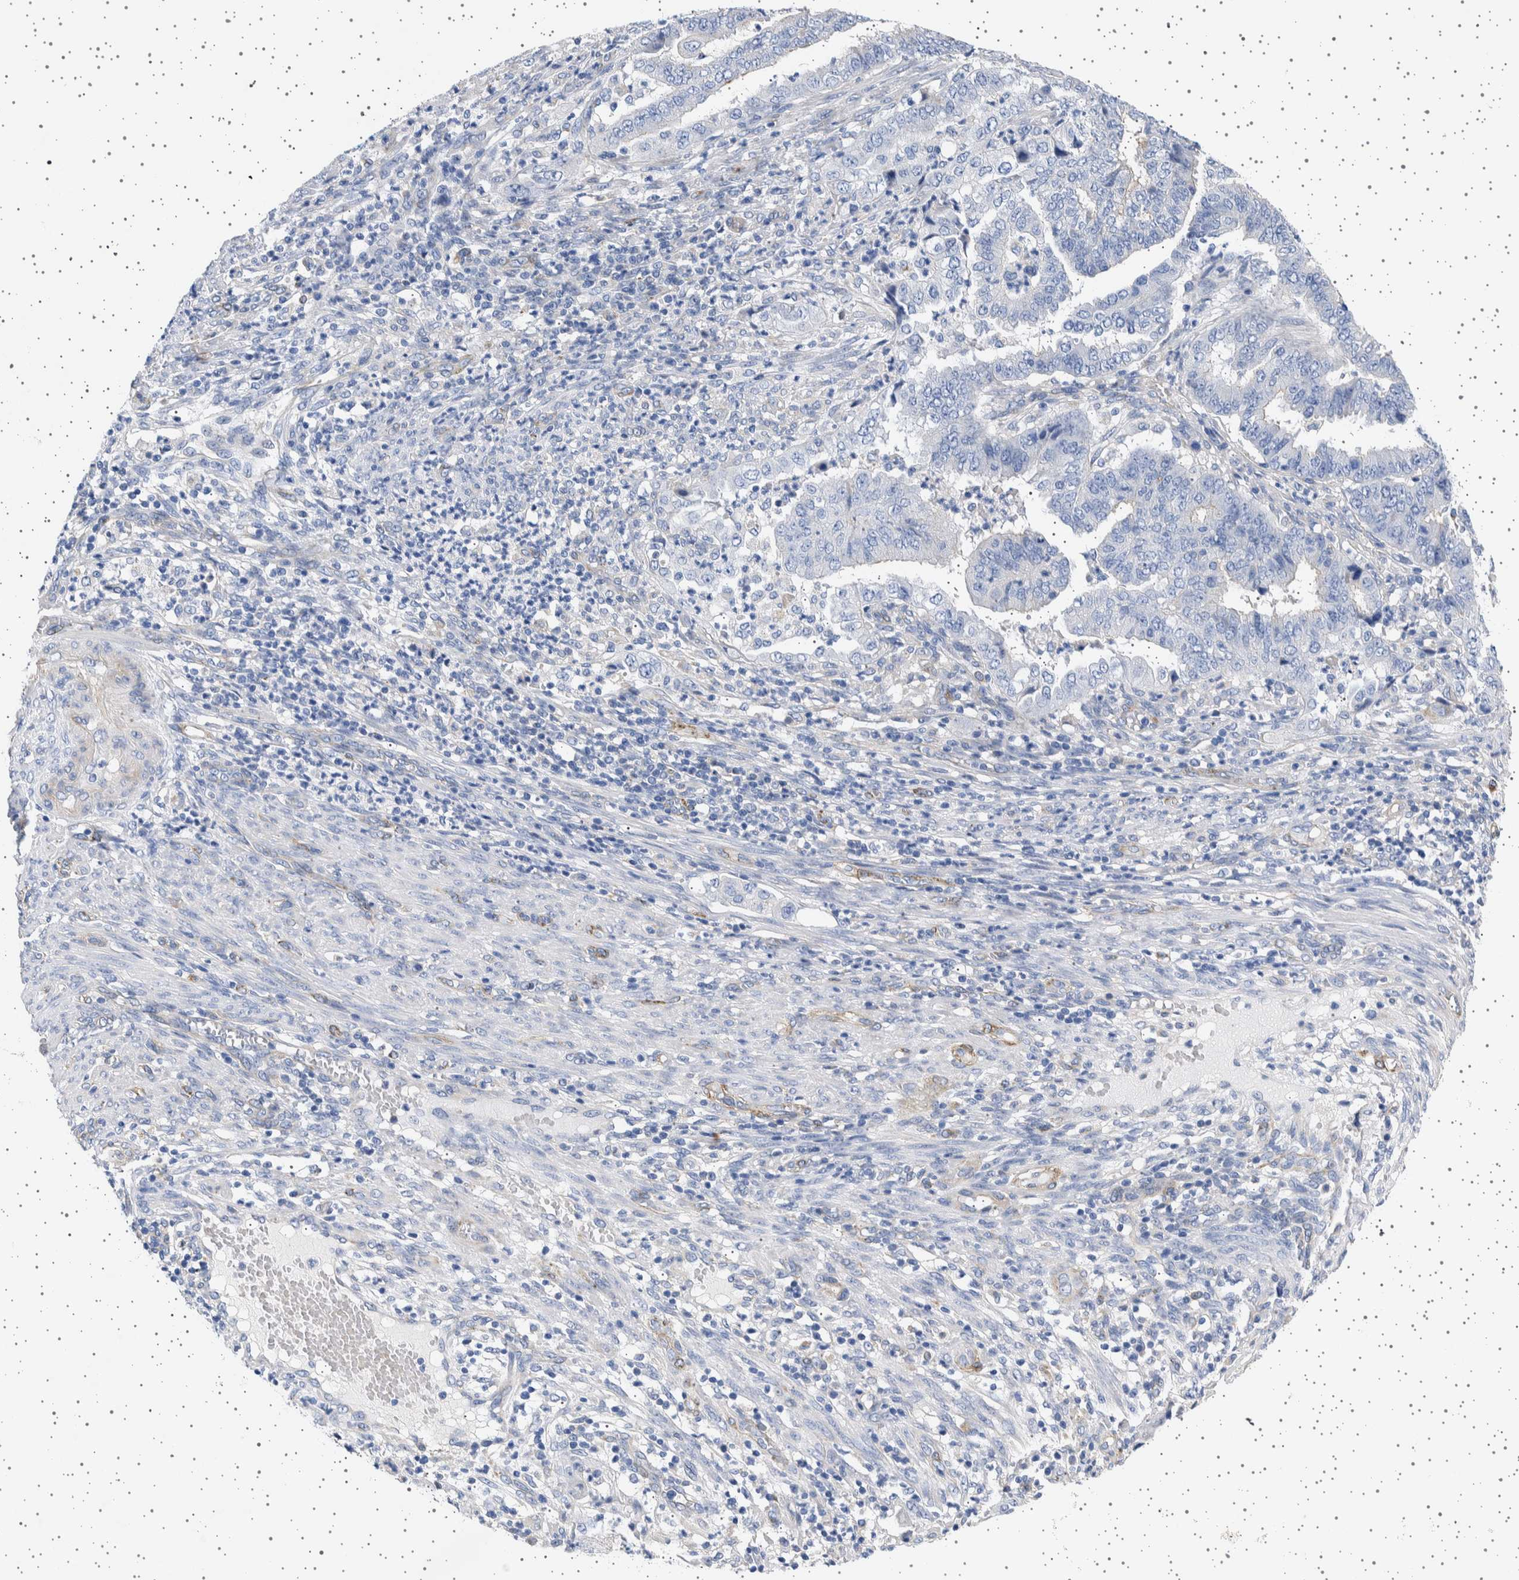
{"staining": {"intensity": "negative", "quantity": "none", "location": "none"}, "tissue": "endometrial cancer", "cell_type": "Tumor cells", "image_type": "cancer", "snomed": [{"axis": "morphology", "description": "Adenocarcinoma, NOS"}, {"axis": "topography", "description": "Endometrium"}], "caption": "Immunohistochemical staining of human endometrial cancer (adenocarcinoma) displays no significant expression in tumor cells.", "gene": "SEPTIN4", "patient": {"sex": "female", "age": 51}}